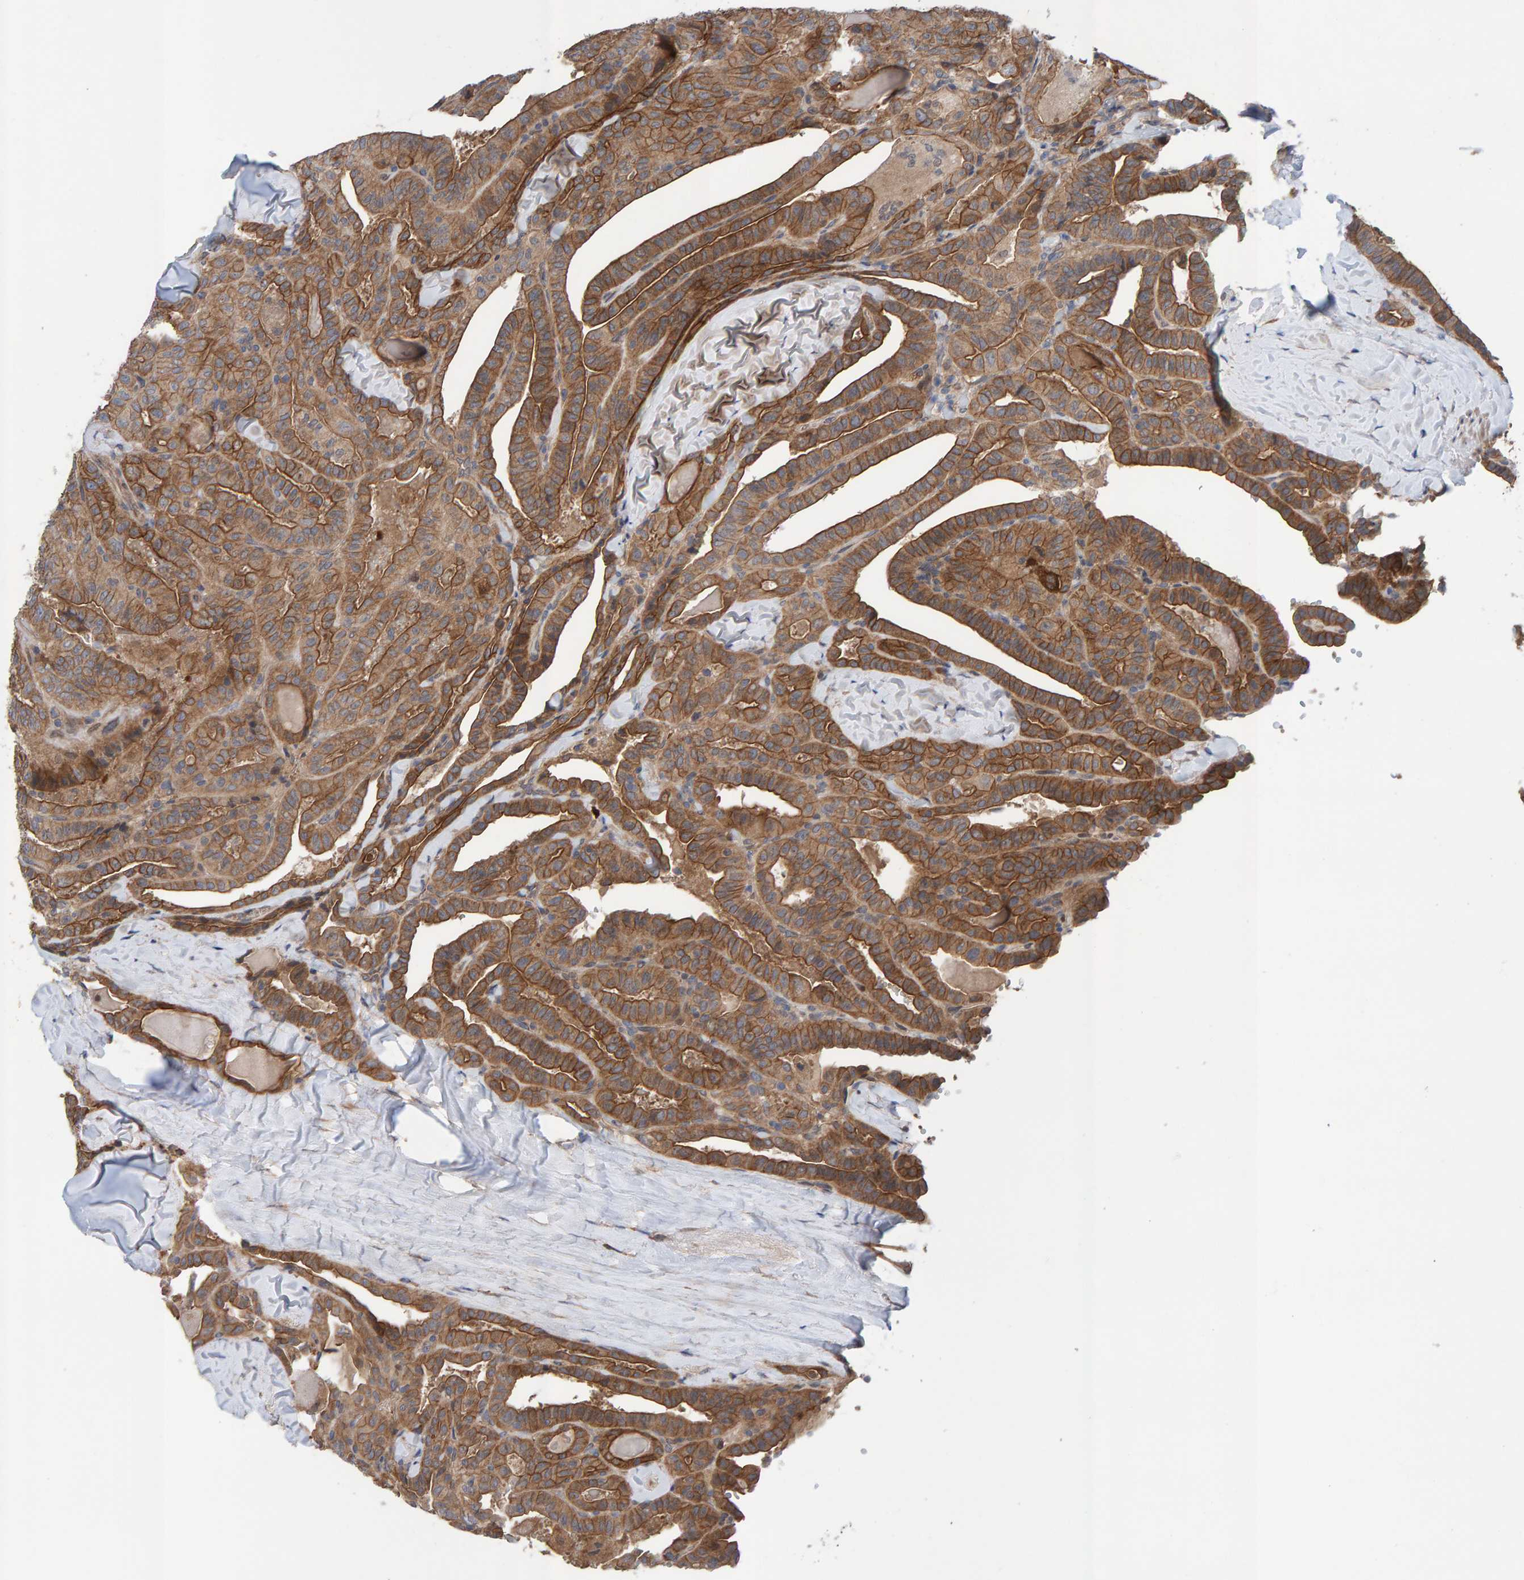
{"staining": {"intensity": "moderate", "quantity": ">75%", "location": "cytoplasmic/membranous"}, "tissue": "thyroid cancer", "cell_type": "Tumor cells", "image_type": "cancer", "snomed": [{"axis": "morphology", "description": "Papillary adenocarcinoma, NOS"}, {"axis": "topography", "description": "Thyroid gland"}], "caption": "Brown immunohistochemical staining in papillary adenocarcinoma (thyroid) exhibits moderate cytoplasmic/membranous expression in approximately >75% of tumor cells.", "gene": "LRSAM1", "patient": {"sex": "male", "age": 77}}